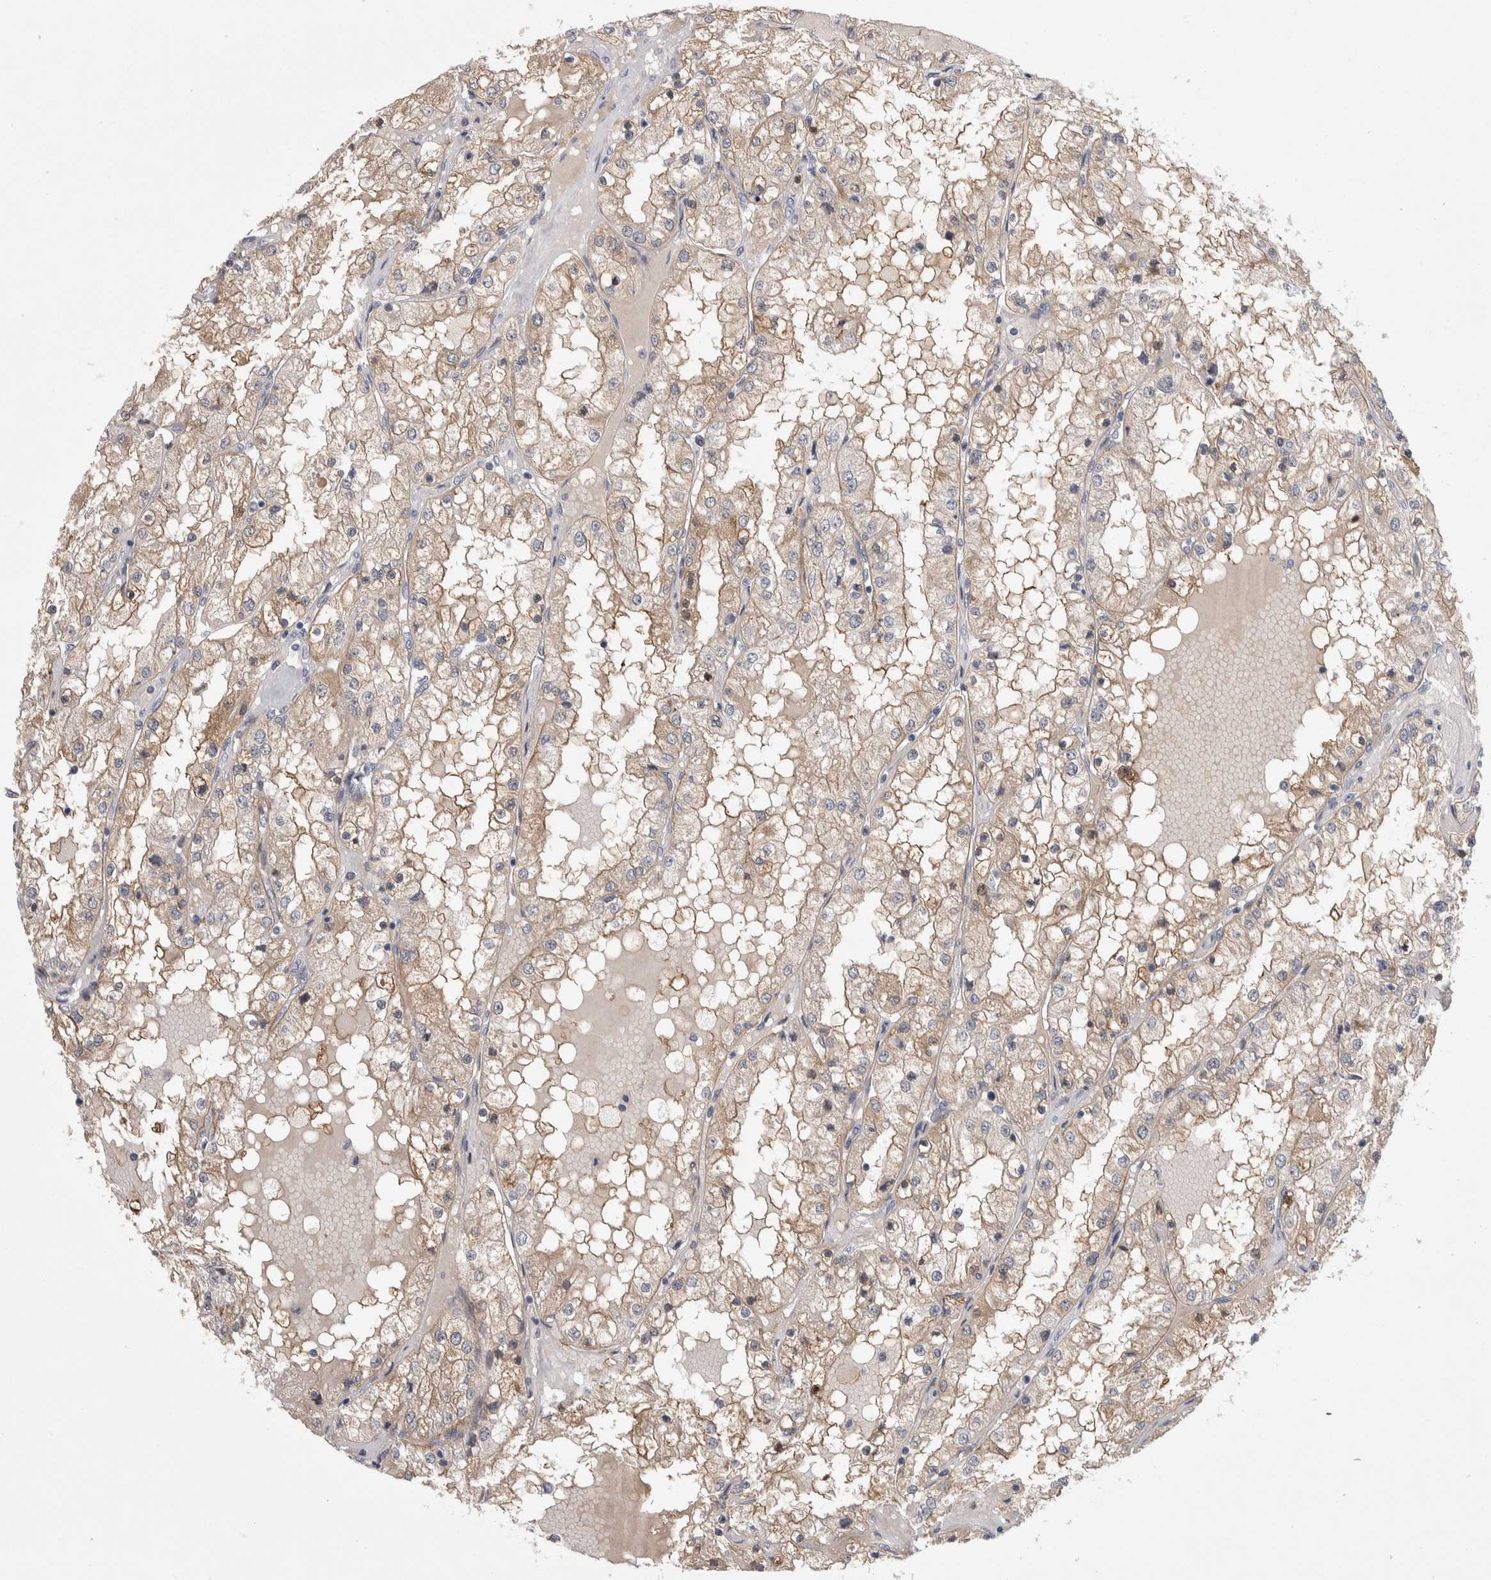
{"staining": {"intensity": "weak", "quantity": ">75%", "location": "cytoplasmic/membranous"}, "tissue": "renal cancer", "cell_type": "Tumor cells", "image_type": "cancer", "snomed": [{"axis": "morphology", "description": "Adenocarcinoma, NOS"}, {"axis": "topography", "description": "Kidney"}], "caption": "Renal cancer (adenocarcinoma) stained for a protein demonstrates weak cytoplasmic/membranous positivity in tumor cells.", "gene": "ZNF862", "patient": {"sex": "male", "age": 68}}